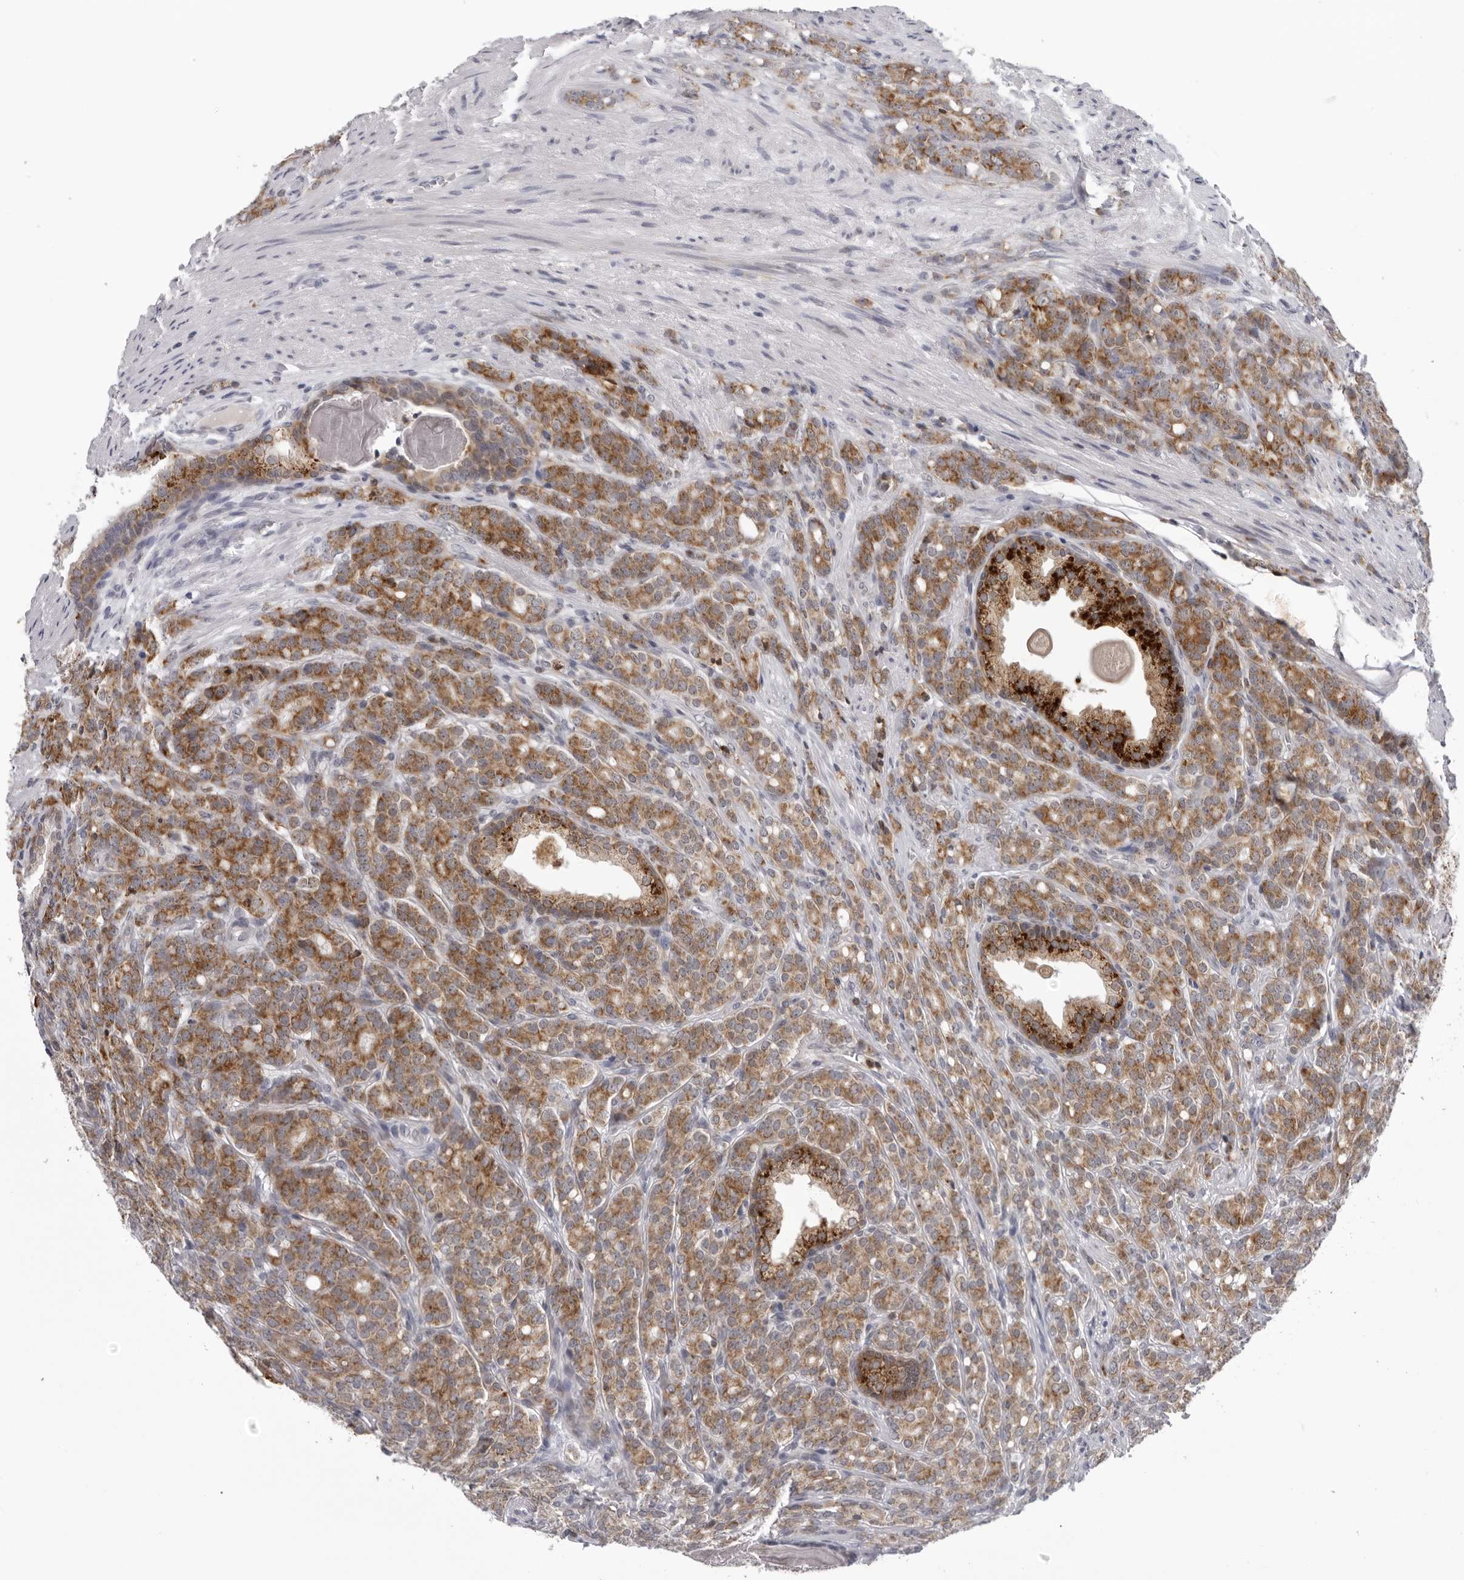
{"staining": {"intensity": "moderate", "quantity": ">75%", "location": "cytoplasmic/membranous"}, "tissue": "prostate cancer", "cell_type": "Tumor cells", "image_type": "cancer", "snomed": [{"axis": "morphology", "description": "Adenocarcinoma, High grade"}, {"axis": "topography", "description": "Prostate"}], "caption": "The image shows immunohistochemical staining of prostate cancer (high-grade adenocarcinoma). There is moderate cytoplasmic/membranous expression is identified in about >75% of tumor cells.", "gene": "CPT2", "patient": {"sex": "male", "age": 62}}